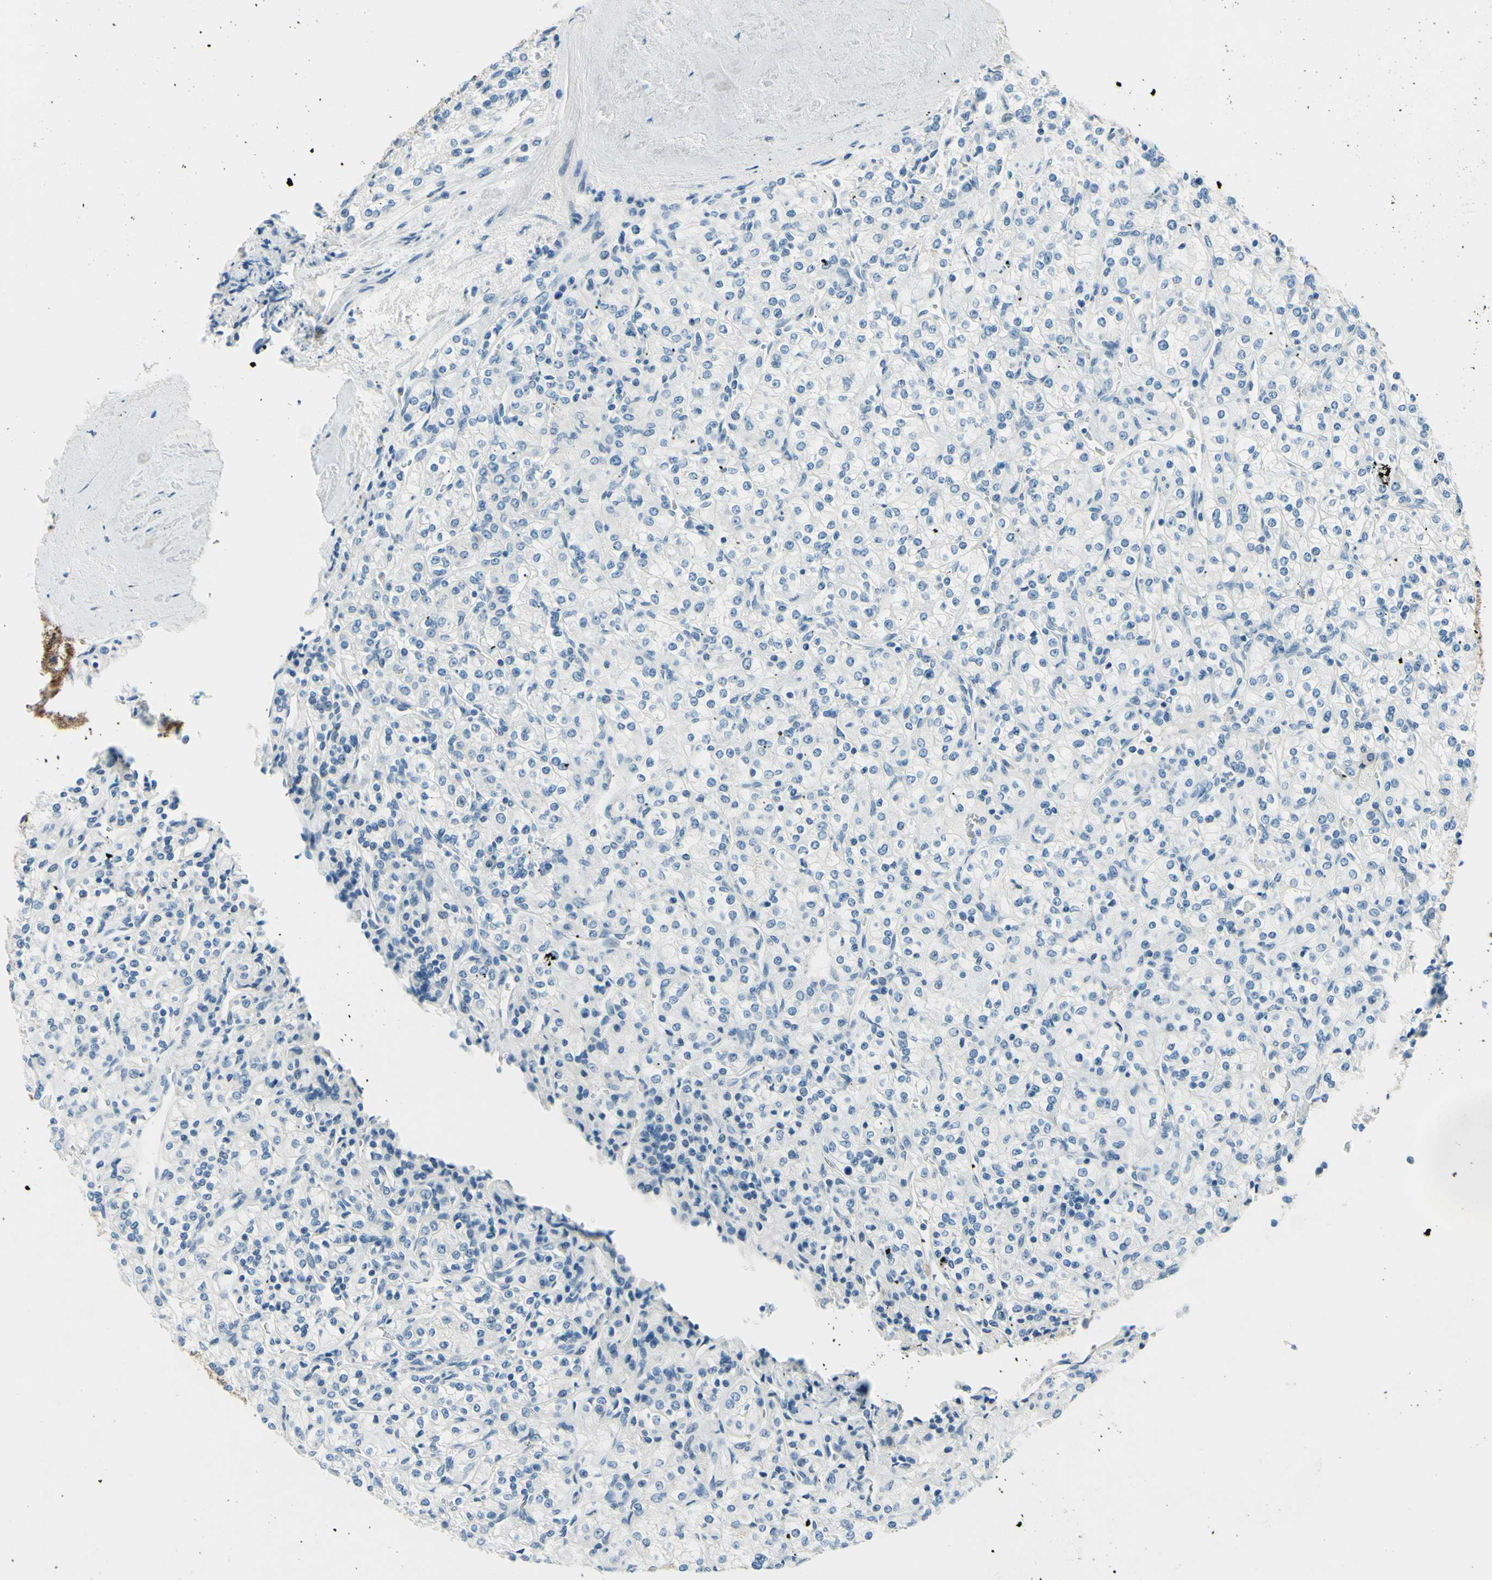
{"staining": {"intensity": "negative", "quantity": "none", "location": "none"}, "tissue": "renal cancer", "cell_type": "Tumor cells", "image_type": "cancer", "snomed": [{"axis": "morphology", "description": "Adenocarcinoma, NOS"}, {"axis": "topography", "description": "Kidney"}], "caption": "Micrograph shows no protein staining in tumor cells of renal cancer tissue.", "gene": "MAVS", "patient": {"sex": "male", "age": 77}}